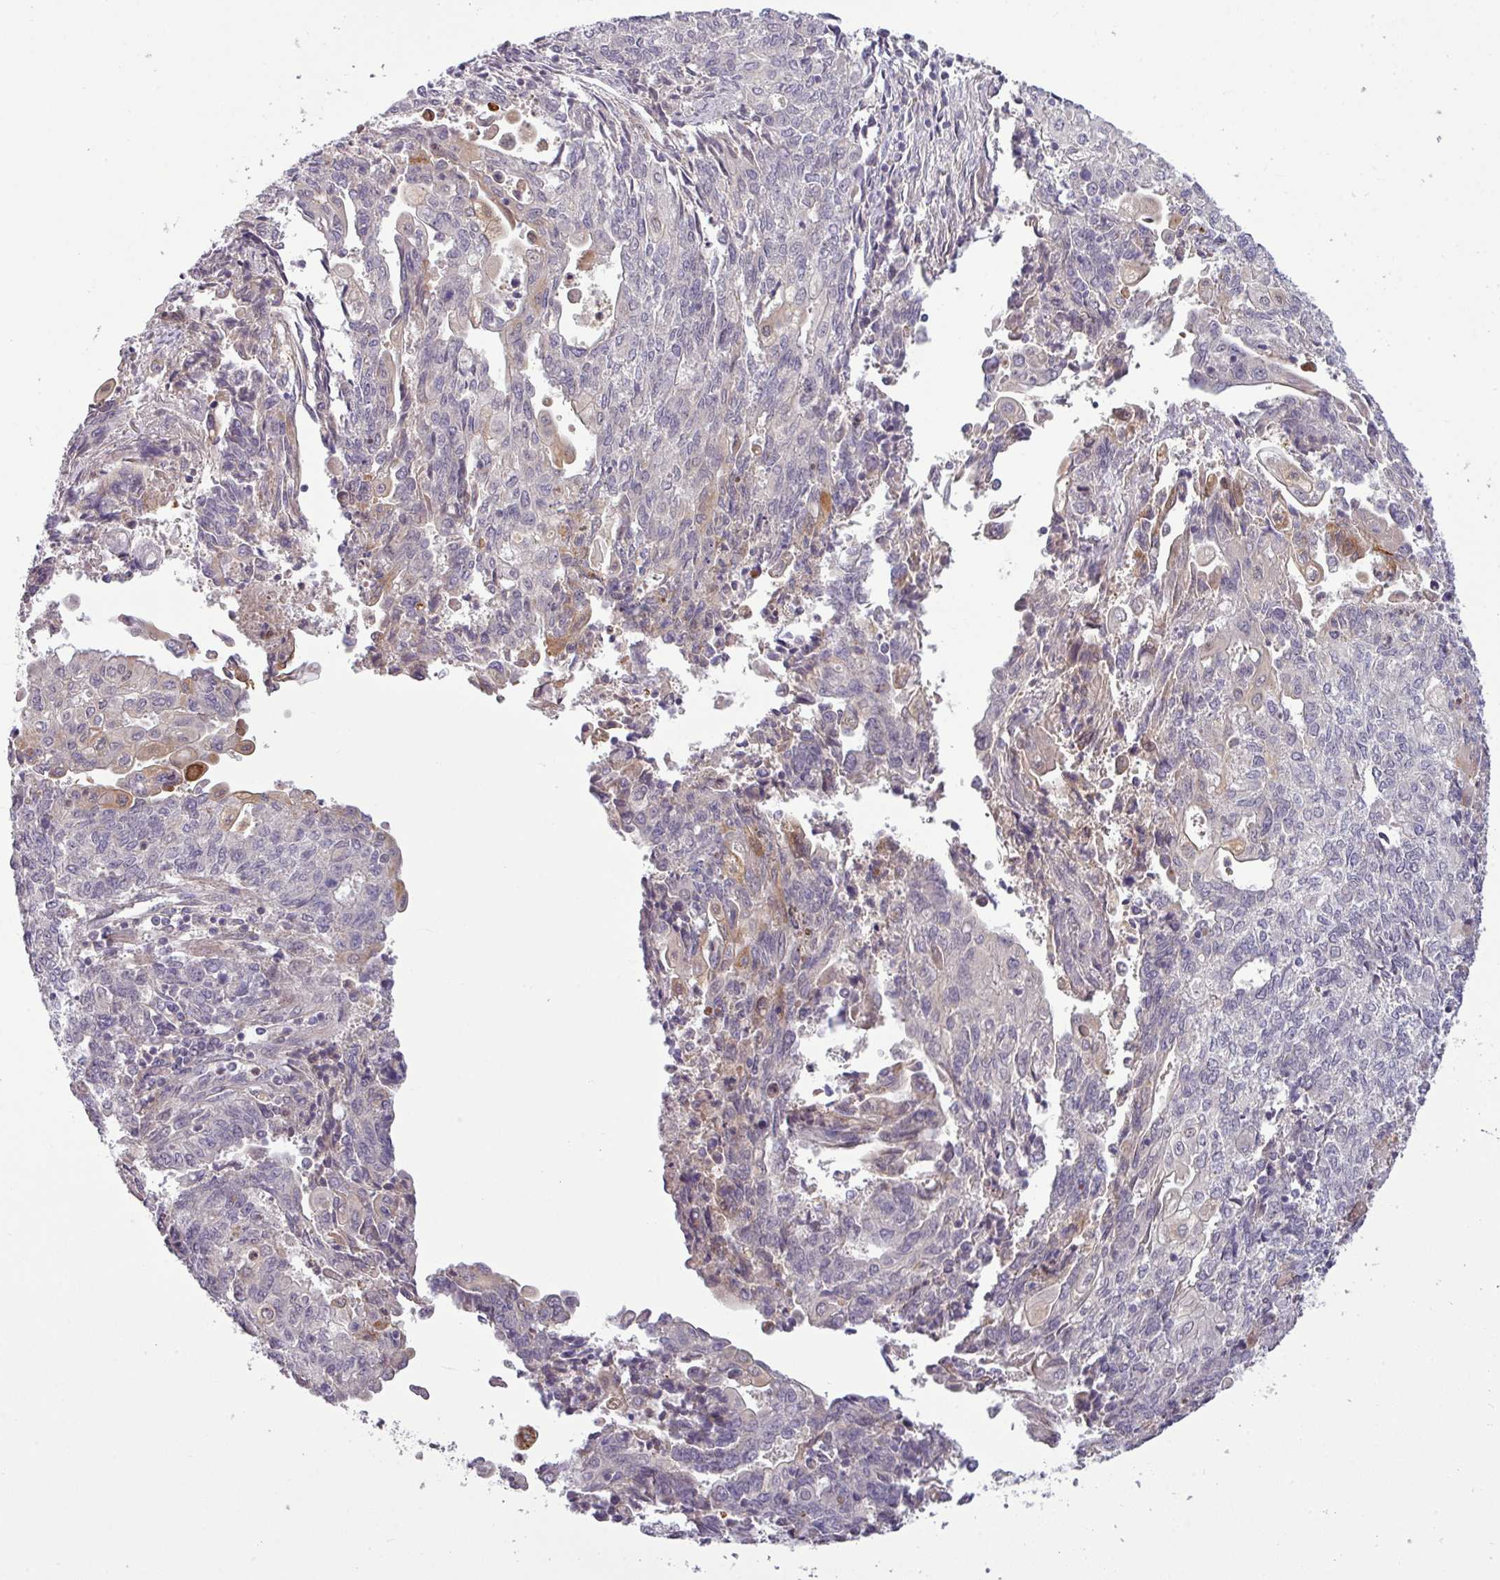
{"staining": {"intensity": "negative", "quantity": "none", "location": "none"}, "tissue": "endometrial cancer", "cell_type": "Tumor cells", "image_type": "cancer", "snomed": [{"axis": "morphology", "description": "Adenocarcinoma, NOS"}, {"axis": "topography", "description": "Endometrium"}], "caption": "Tumor cells are negative for brown protein staining in adenocarcinoma (endometrial). The staining is performed using DAB brown chromogen with nuclei counter-stained in using hematoxylin.", "gene": "ZNF35", "patient": {"sex": "female", "age": 54}}